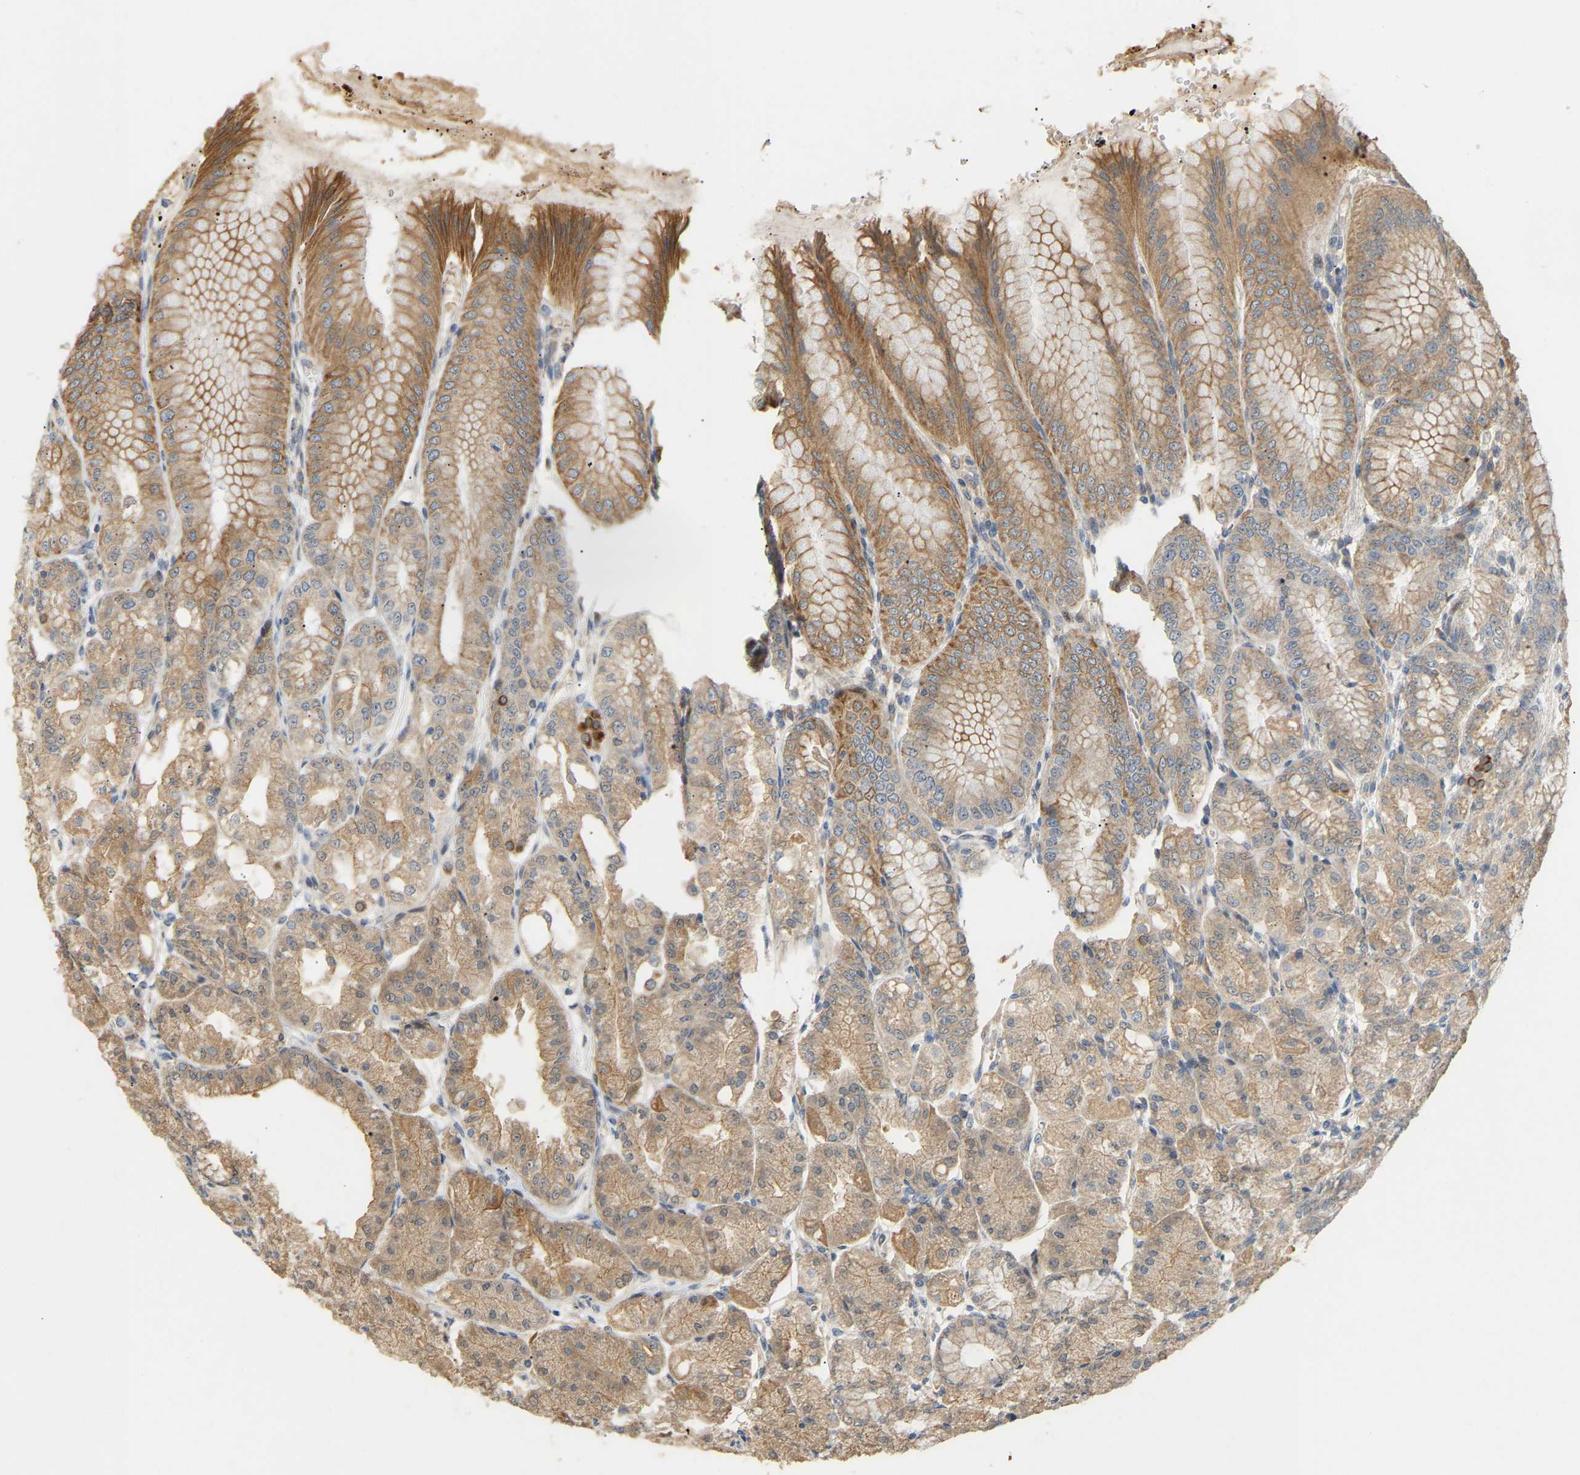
{"staining": {"intensity": "moderate", "quantity": ">75%", "location": "cytoplasmic/membranous,nuclear"}, "tissue": "stomach", "cell_type": "Glandular cells", "image_type": "normal", "snomed": [{"axis": "morphology", "description": "Normal tissue, NOS"}, {"axis": "topography", "description": "Stomach, lower"}], "caption": "Protein expression by IHC demonstrates moderate cytoplasmic/membranous,nuclear positivity in approximately >75% of glandular cells in benign stomach.", "gene": "PTPN4", "patient": {"sex": "male", "age": 71}}